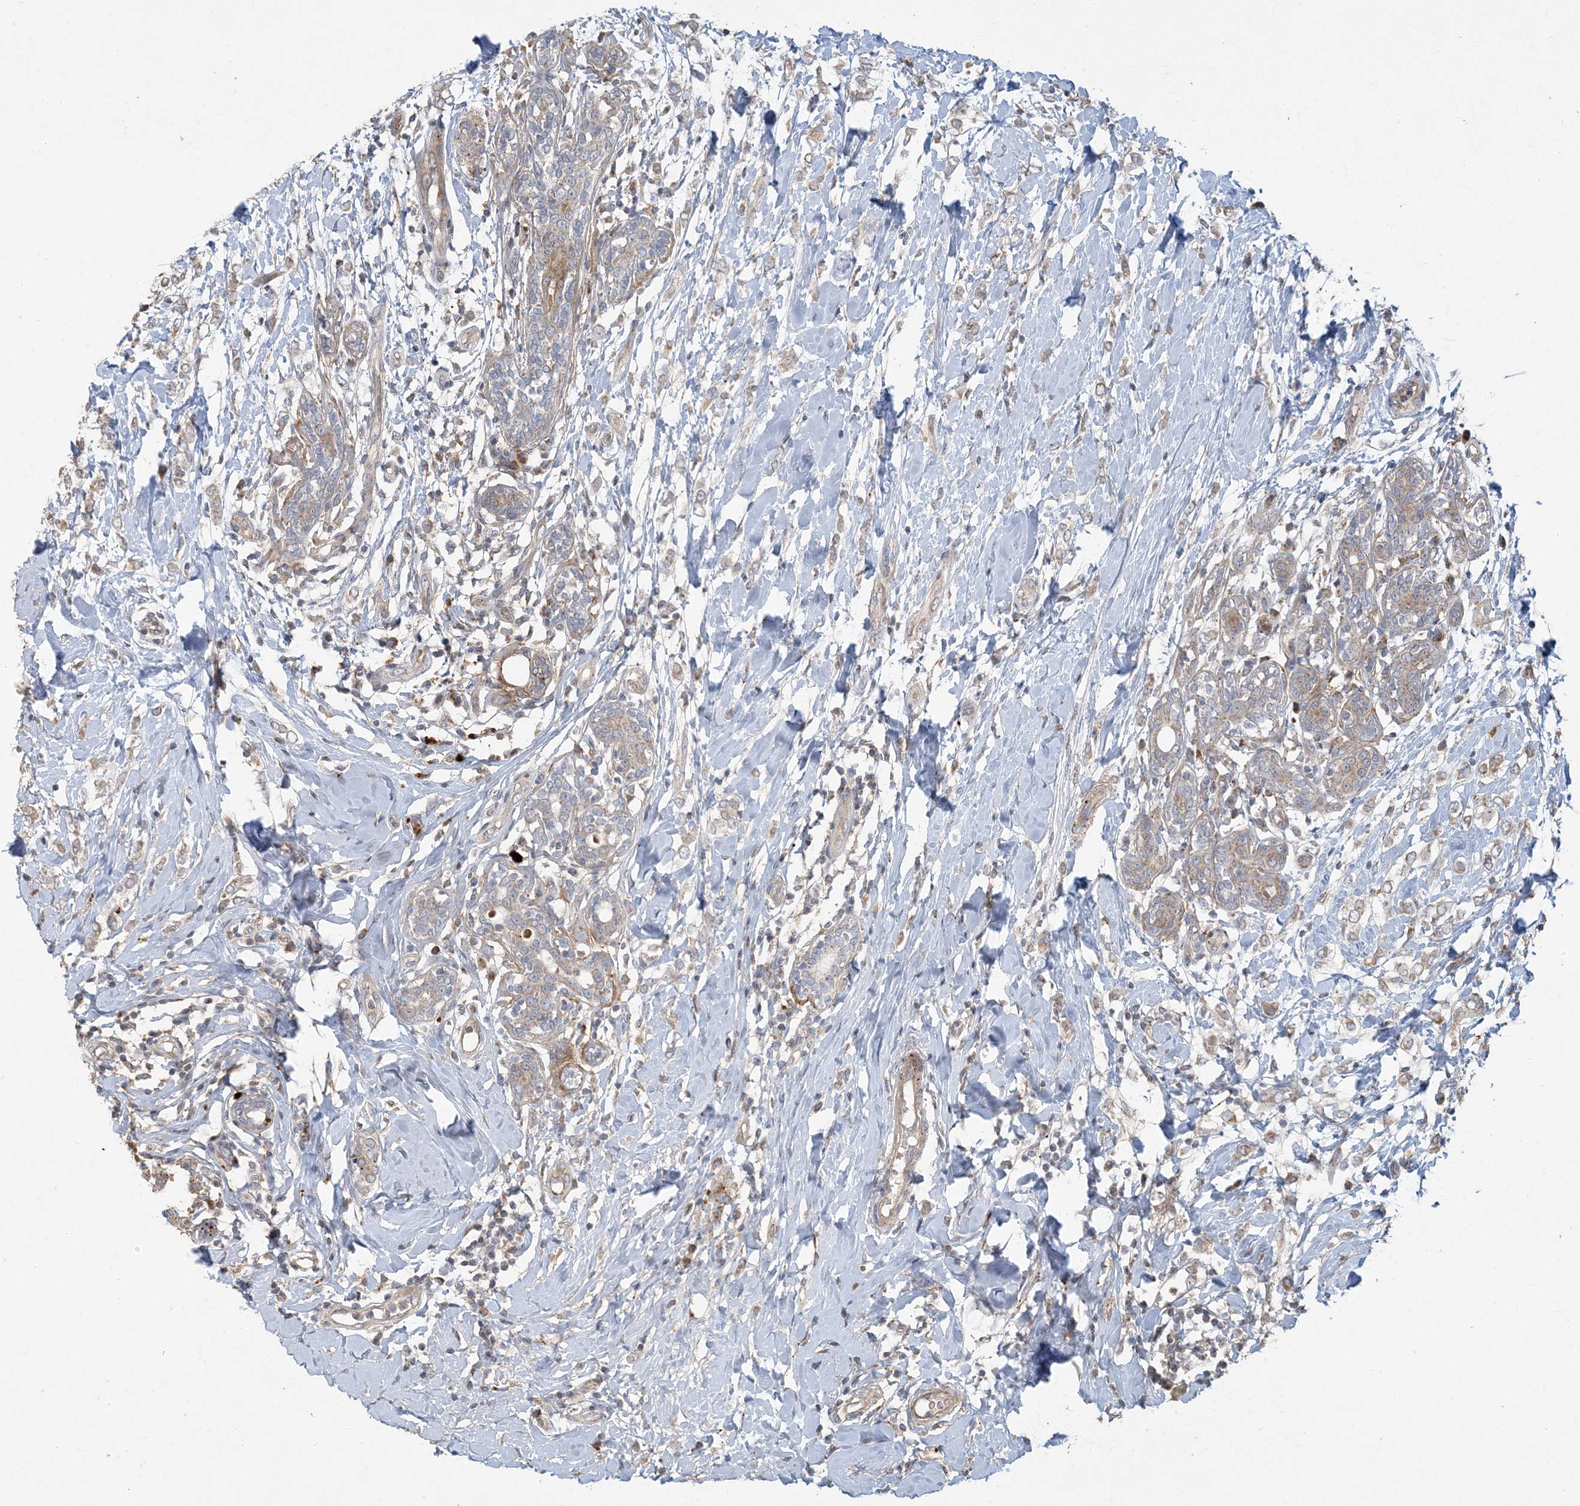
{"staining": {"intensity": "moderate", "quantity": ">75%", "location": "cytoplasmic/membranous"}, "tissue": "breast cancer", "cell_type": "Tumor cells", "image_type": "cancer", "snomed": [{"axis": "morphology", "description": "Normal tissue, NOS"}, {"axis": "morphology", "description": "Lobular carcinoma"}, {"axis": "topography", "description": "Breast"}], "caption": "About >75% of tumor cells in human breast cancer (lobular carcinoma) demonstrate moderate cytoplasmic/membranous protein positivity as visualized by brown immunohistochemical staining.", "gene": "LTN1", "patient": {"sex": "female", "age": 47}}